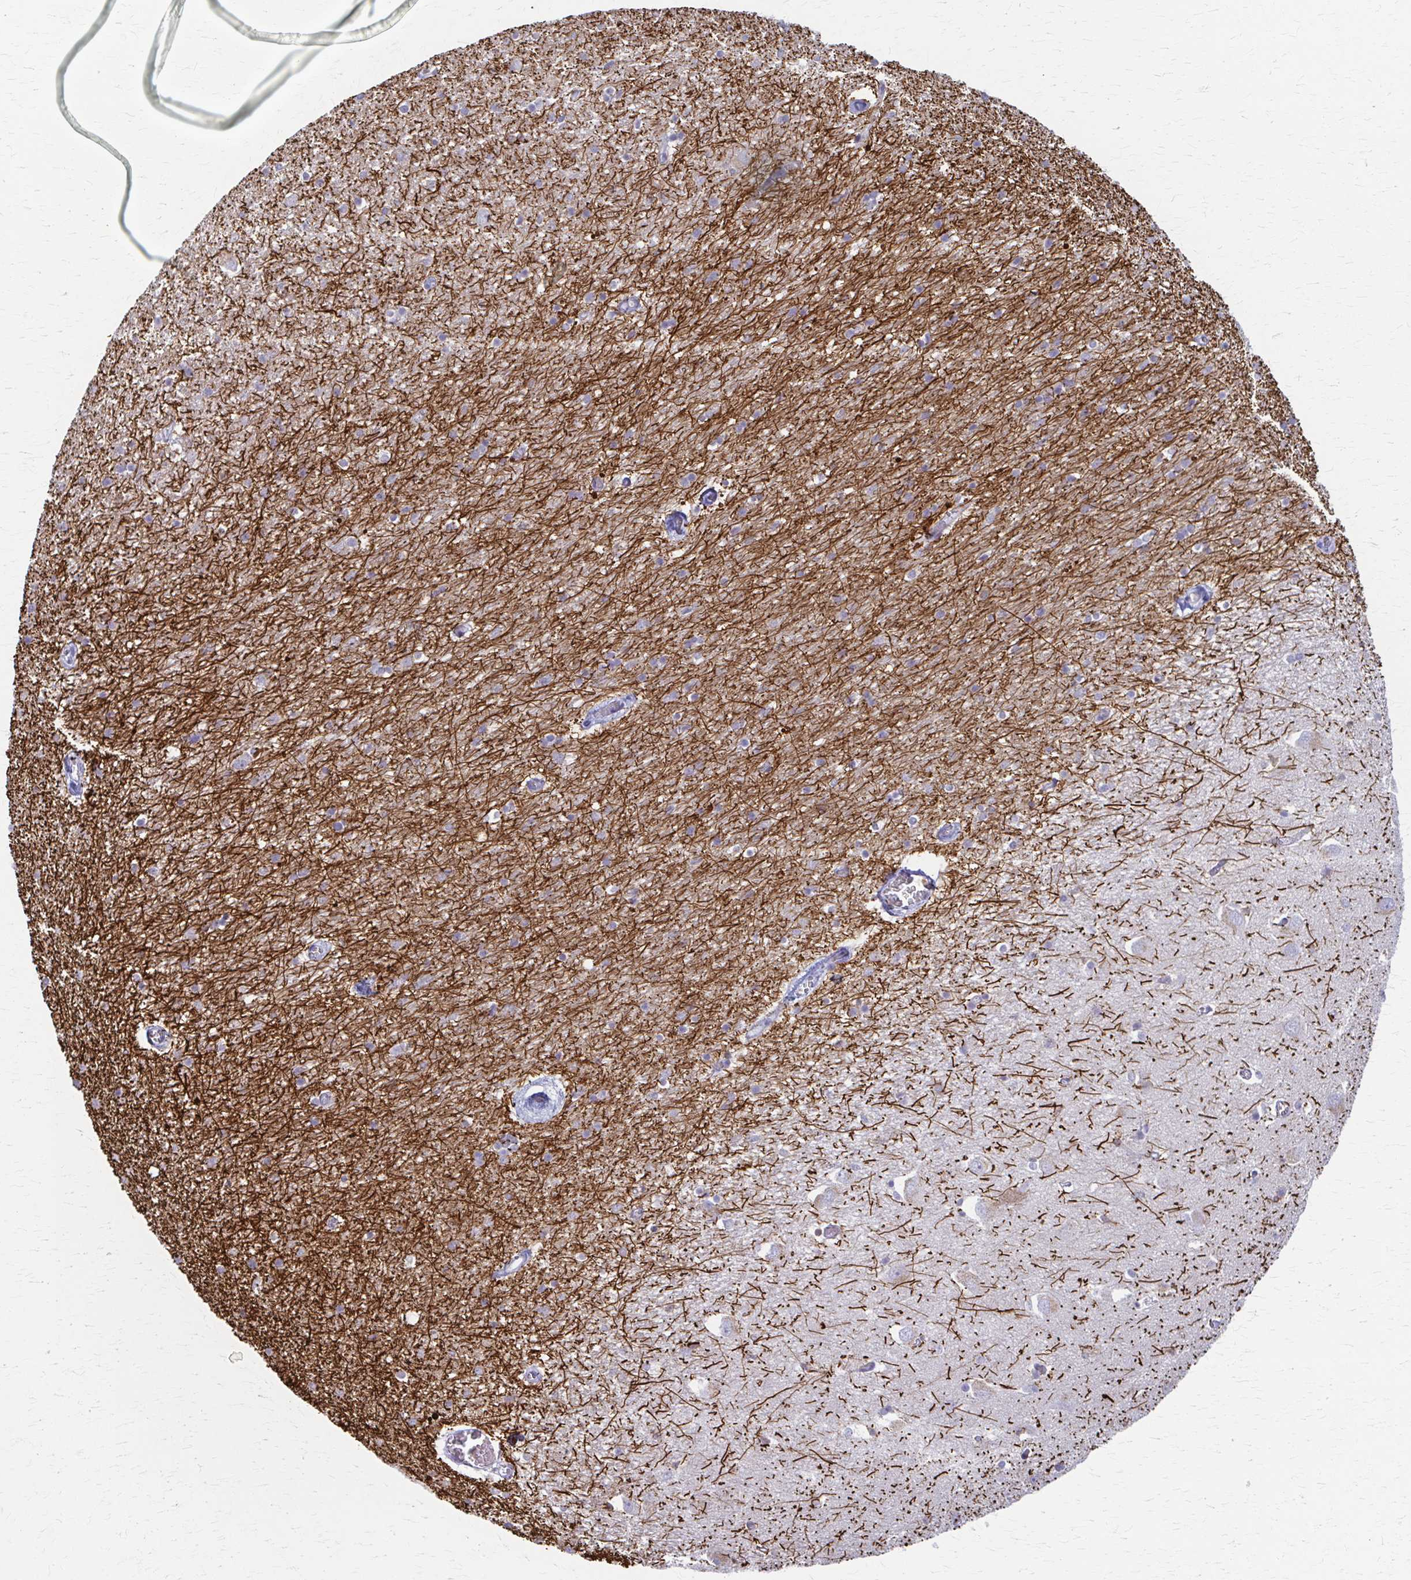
{"staining": {"intensity": "negative", "quantity": "none", "location": "none"}, "tissue": "caudate", "cell_type": "Glial cells", "image_type": "normal", "snomed": [{"axis": "morphology", "description": "Normal tissue, NOS"}, {"axis": "topography", "description": "Lateral ventricle wall"}, {"axis": "topography", "description": "Hippocampus"}], "caption": "High power microscopy photomicrograph of an immunohistochemistry (IHC) histopathology image of unremarkable caudate, revealing no significant positivity in glial cells. The staining was performed using DAB to visualize the protein expression in brown, while the nuclei were stained in blue with hematoxylin (Magnification: 20x).", "gene": "ARHGAP35", "patient": {"sex": "female", "age": 63}}